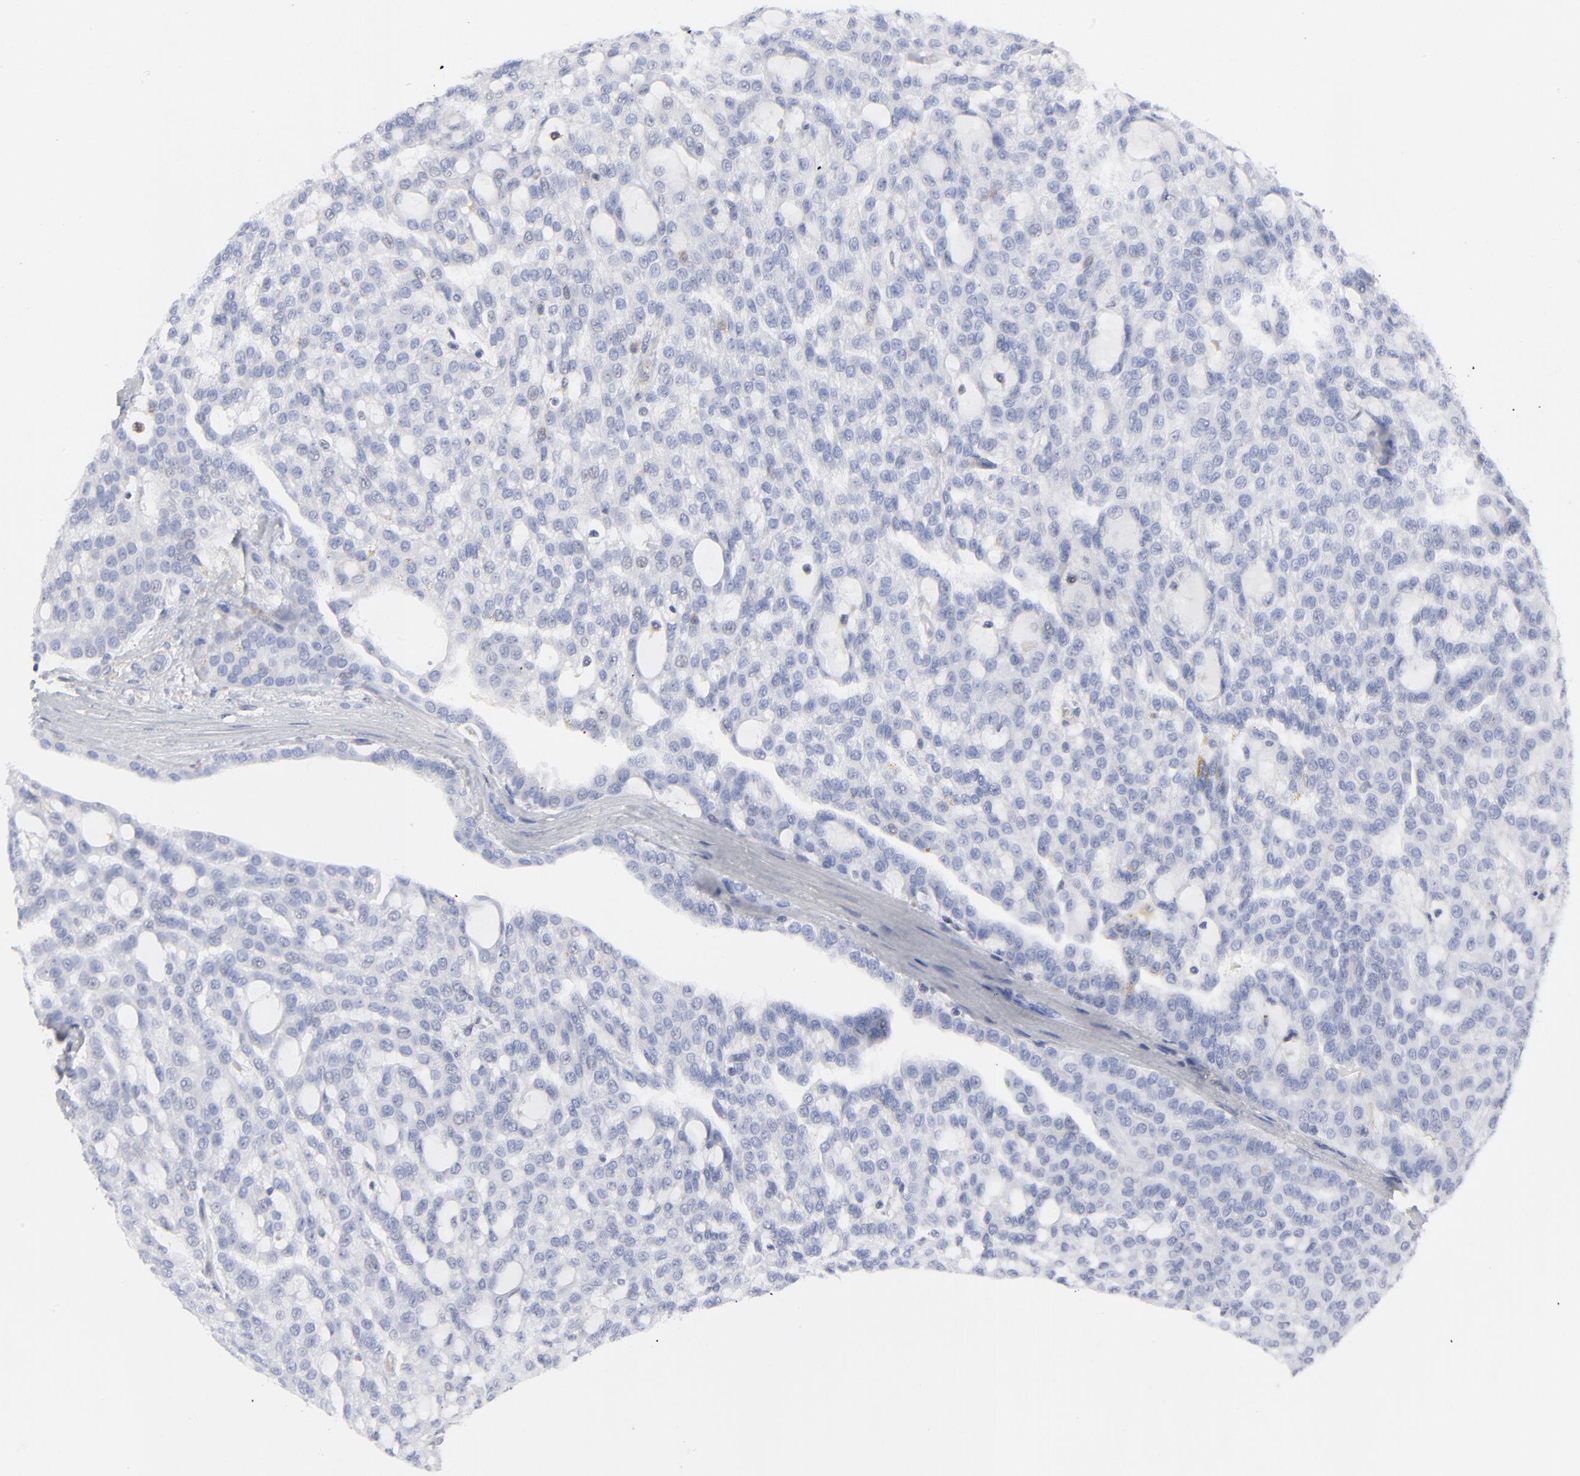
{"staining": {"intensity": "negative", "quantity": "none", "location": "none"}, "tissue": "renal cancer", "cell_type": "Tumor cells", "image_type": "cancer", "snomed": [{"axis": "morphology", "description": "Adenocarcinoma, NOS"}, {"axis": "topography", "description": "Kidney"}], "caption": "Immunohistochemical staining of renal adenocarcinoma demonstrates no significant expression in tumor cells. Nuclei are stained in blue.", "gene": "ARRB1", "patient": {"sex": "male", "age": 63}}